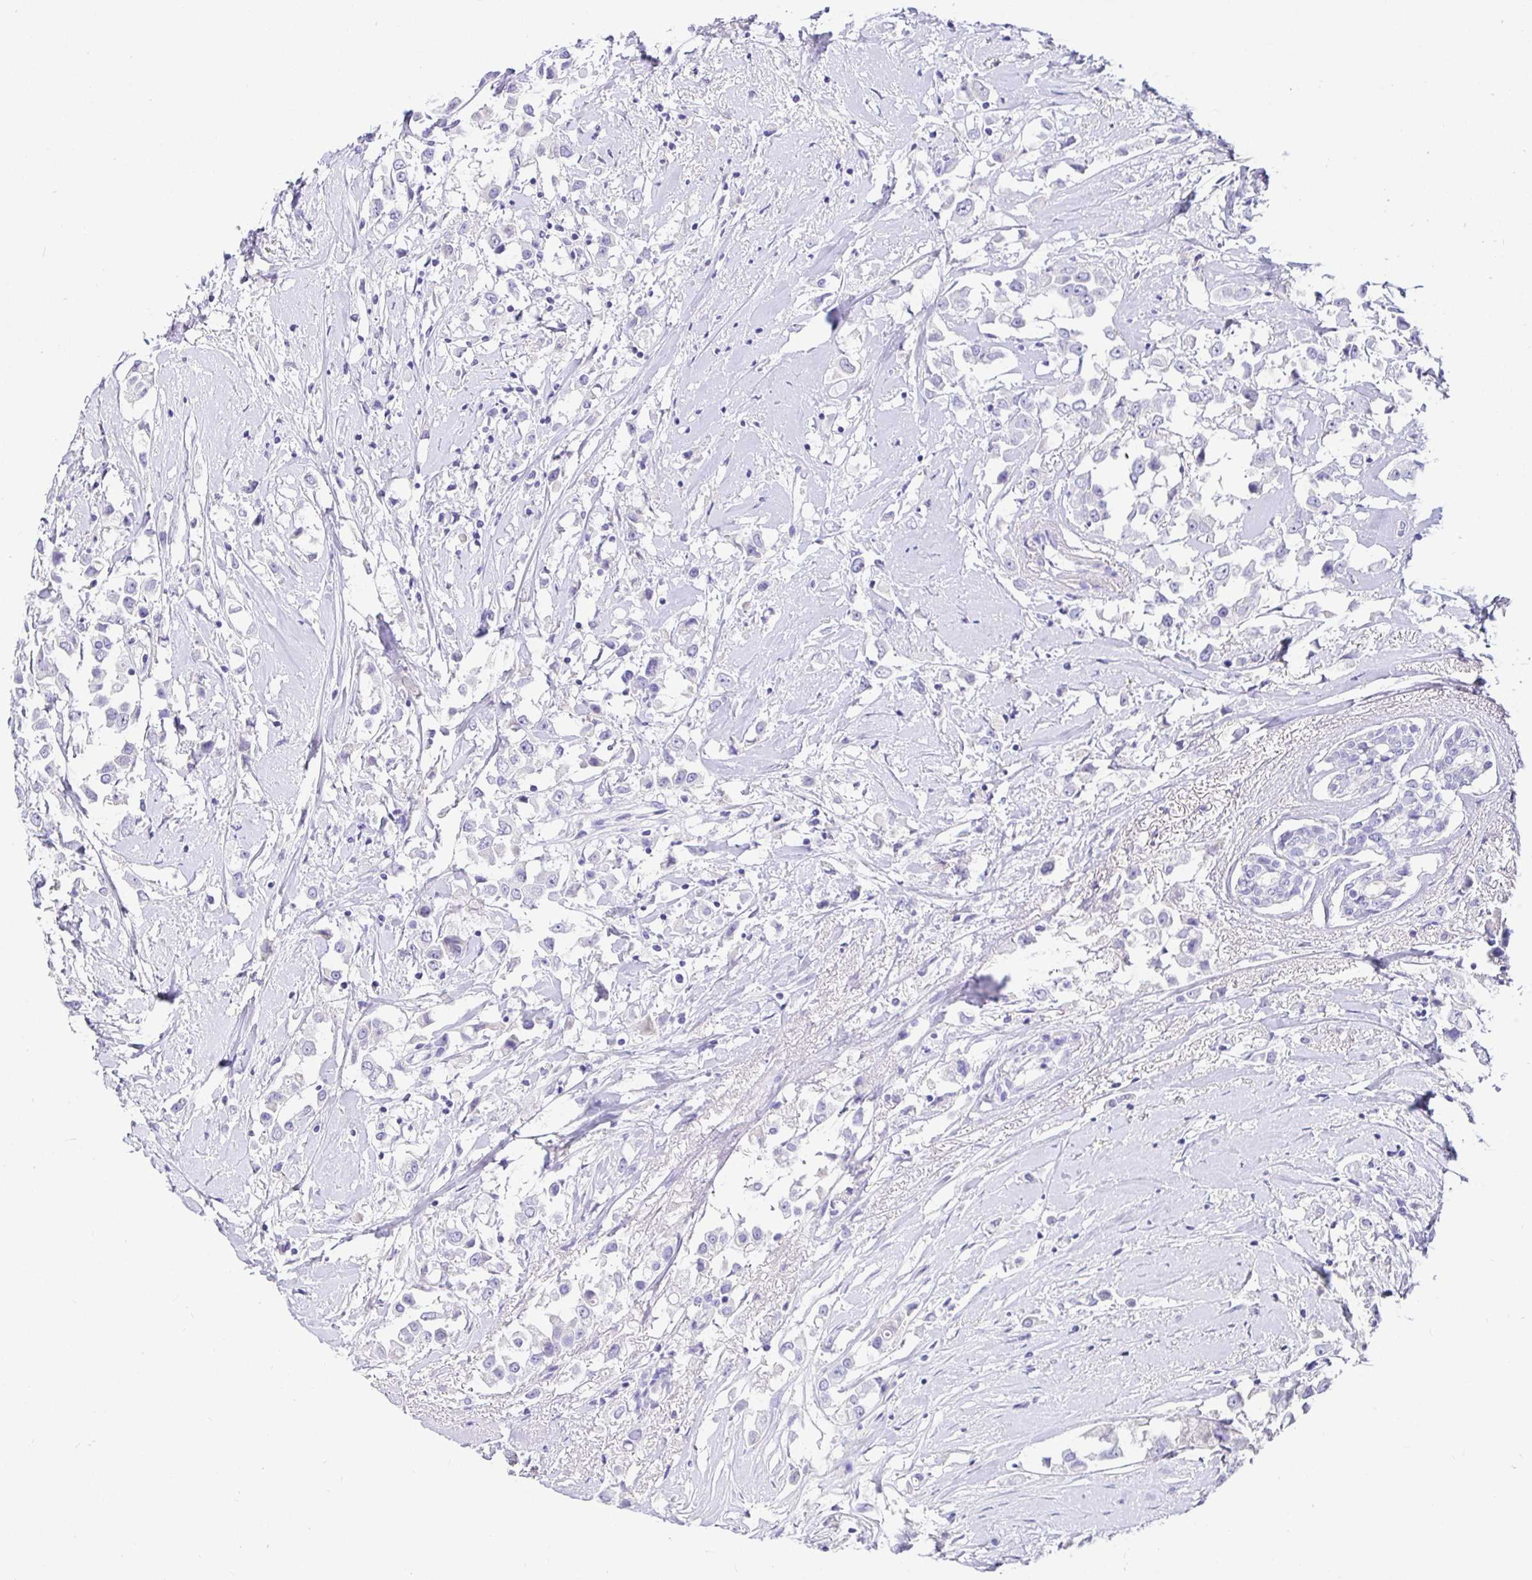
{"staining": {"intensity": "negative", "quantity": "none", "location": "none"}, "tissue": "breast cancer", "cell_type": "Tumor cells", "image_type": "cancer", "snomed": [{"axis": "morphology", "description": "Duct carcinoma"}, {"axis": "topography", "description": "Breast"}], "caption": "A micrograph of human breast intraductal carcinoma is negative for staining in tumor cells.", "gene": "TPTE", "patient": {"sex": "female", "age": 61}}